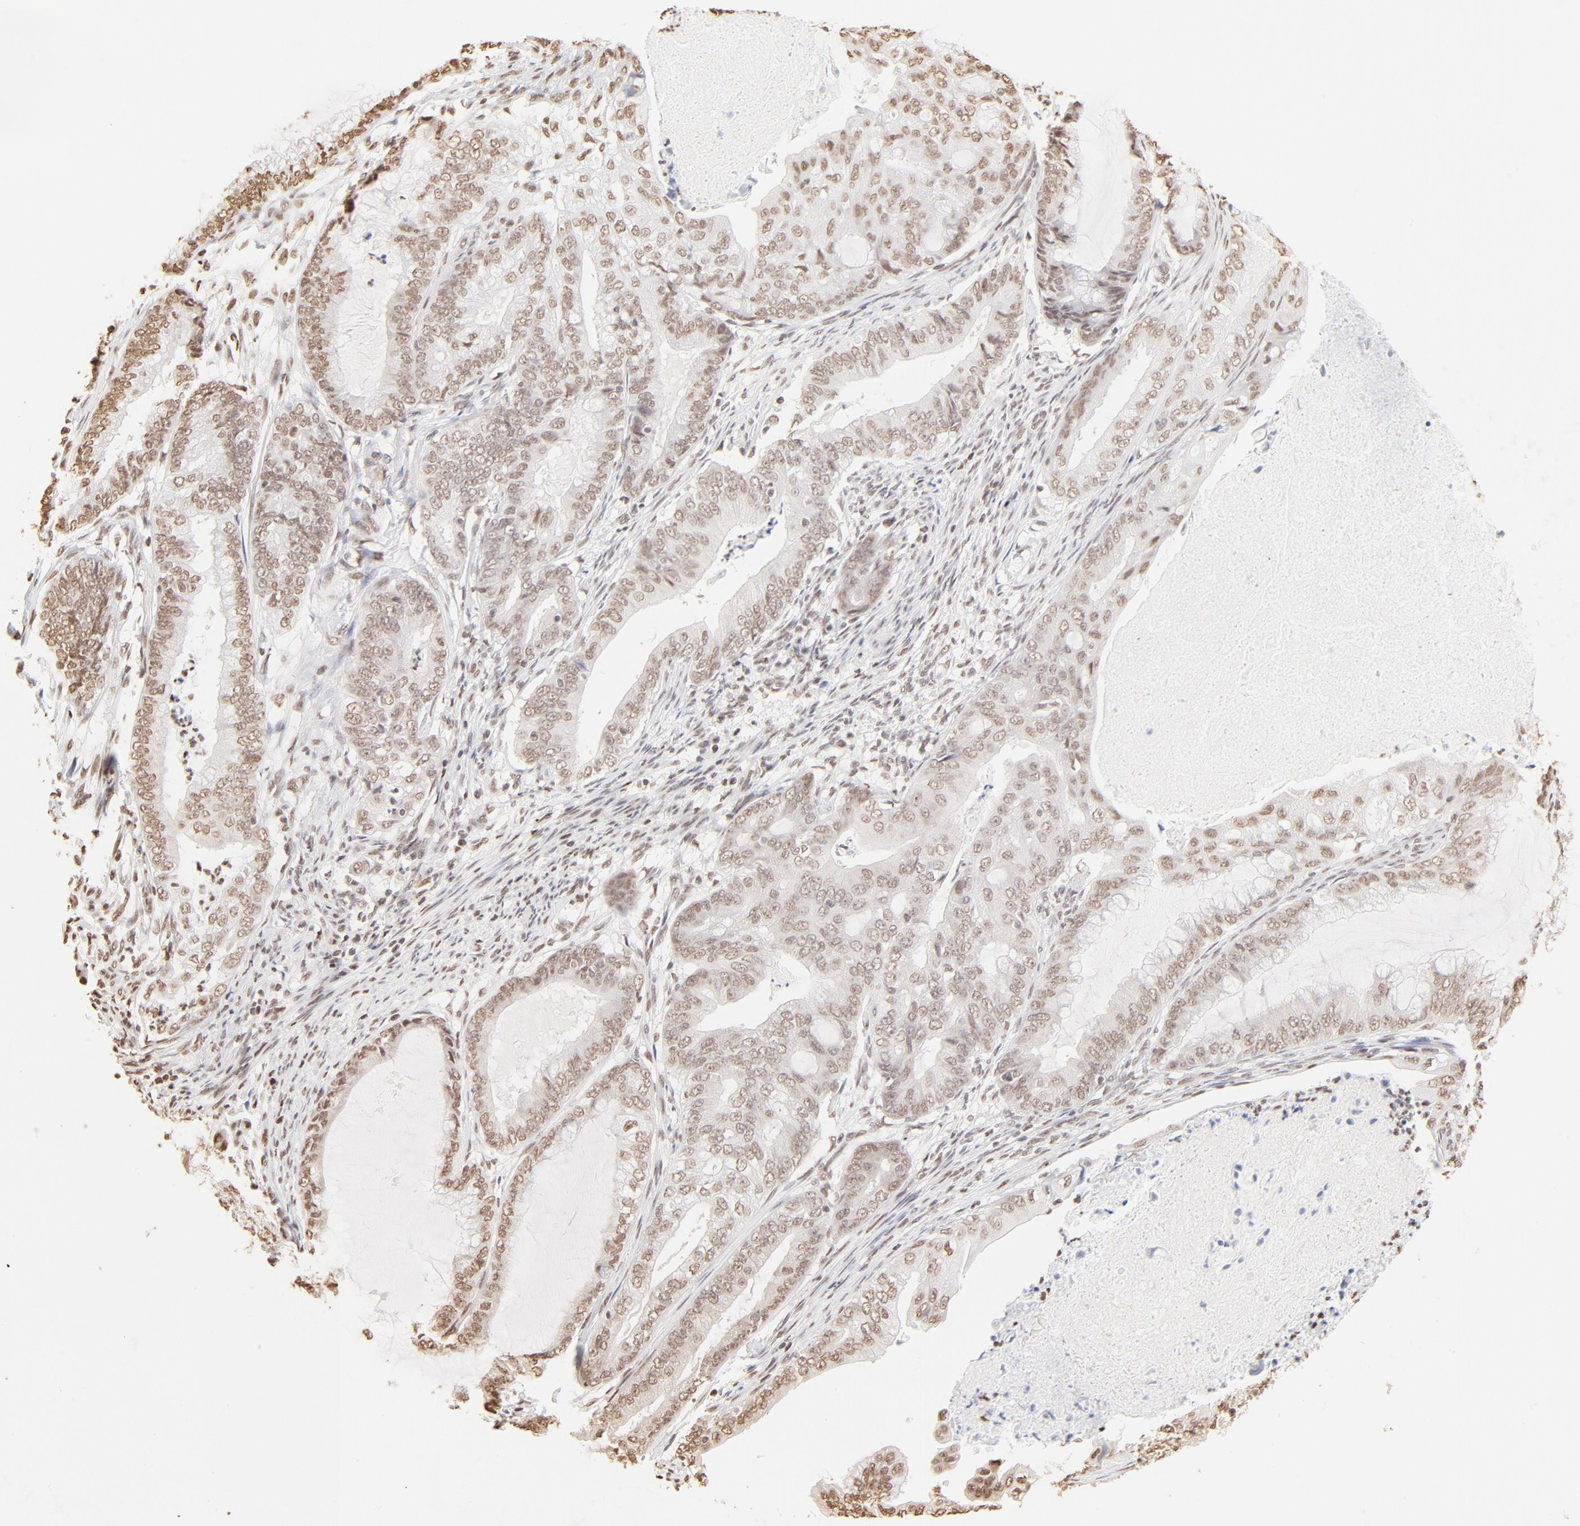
{"staining": {"intensity": "moderate", "quantity": ">75%", "location": "cytoplasmic/membranous,nuclear"}, "tissue": "endometrial cancer", "cell_type": "Tumor cells", "image_type": "cancer", "snomed": [{"axis": "morphology", "description": "Adenocarcinoma, NOS"}, {"axis": "topography", "description": "Endometrium"}], "caption": "Human endometrial cancer stained for a protein (brown) reveals moderate cytoplasmic/membranous and nuclear positive staining in approximately >75% of tumor cells.", "gene": "ZNF540", "patient": {"sex": "female", "age": 63}}